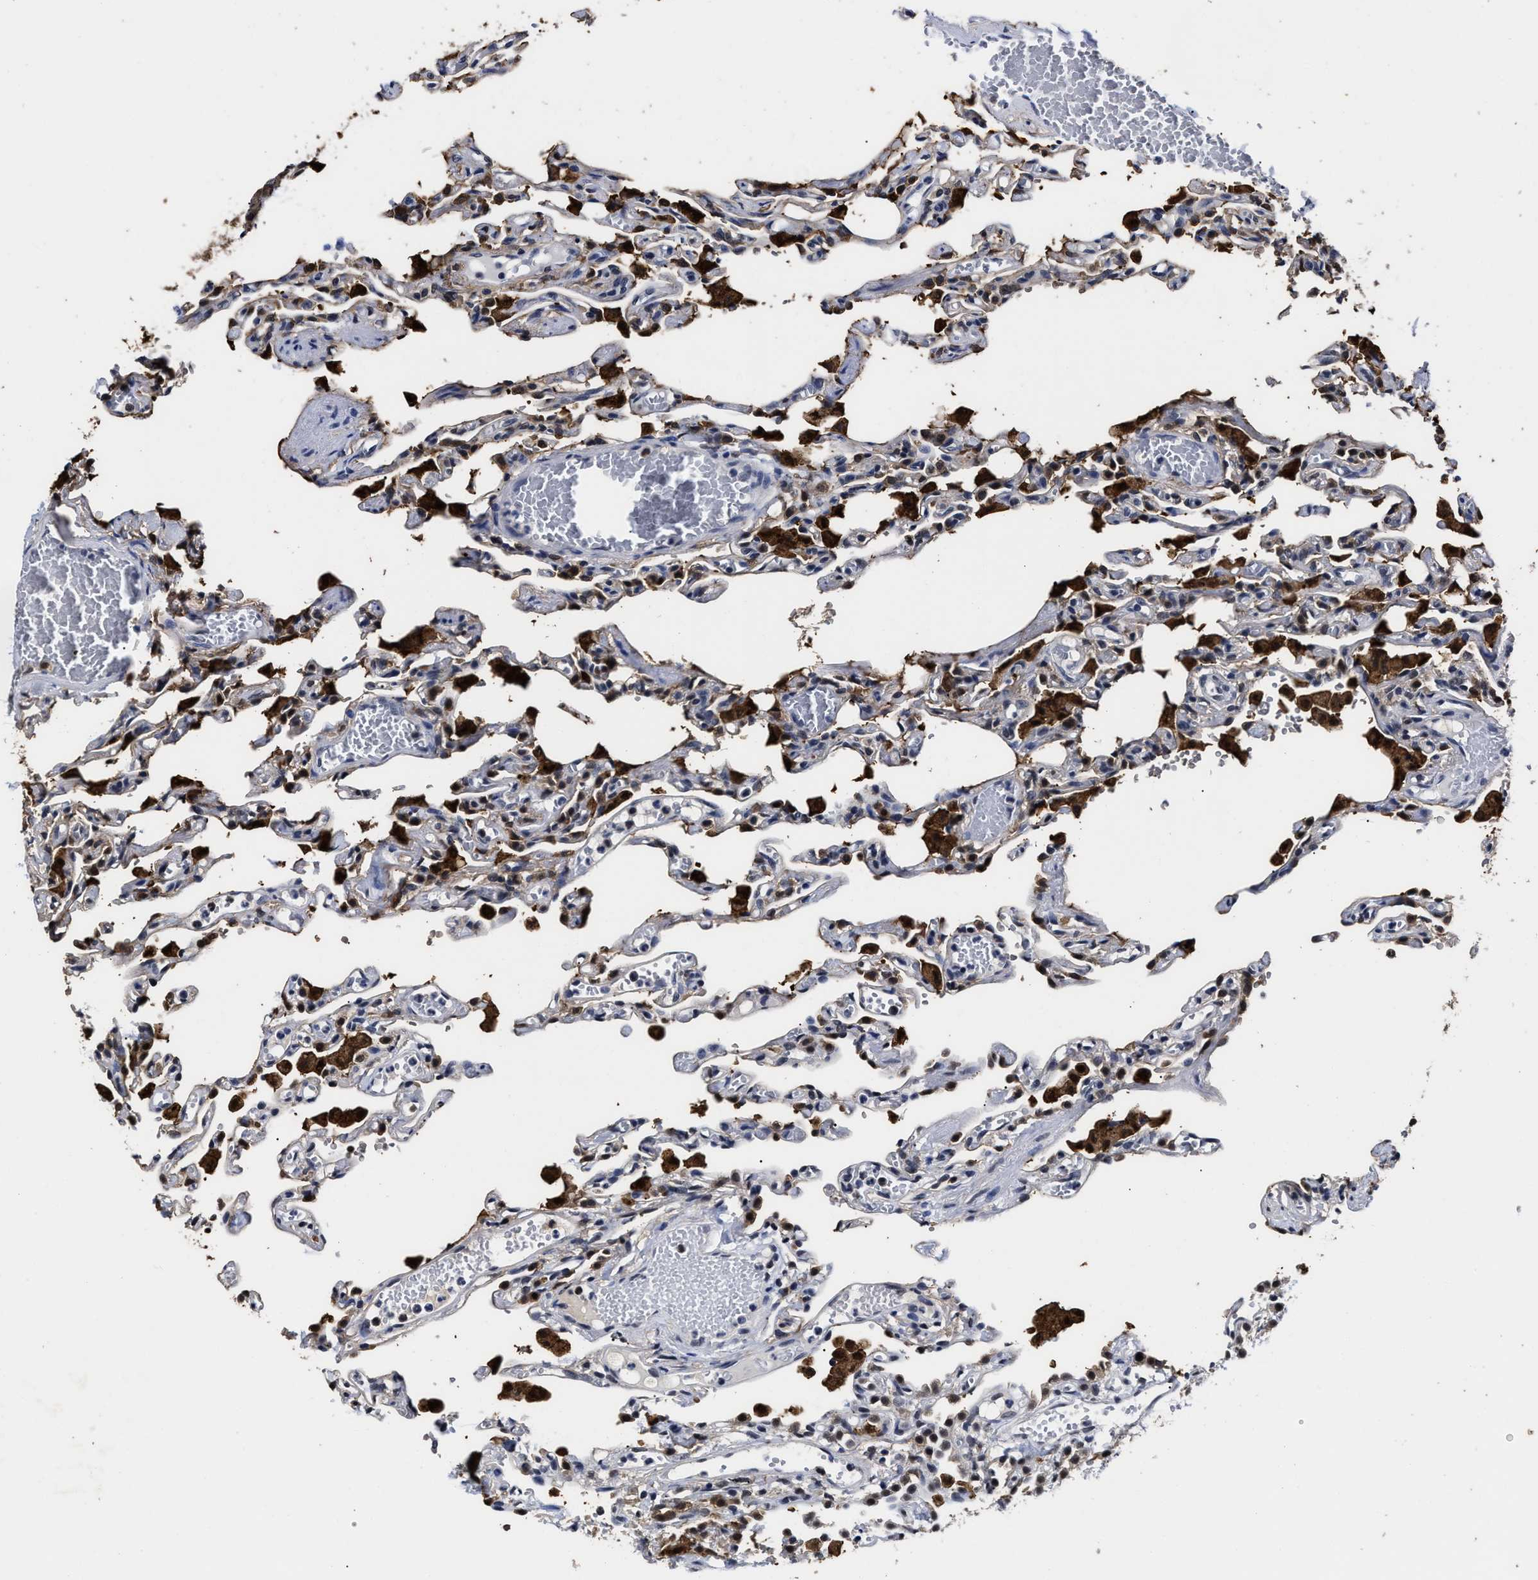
{"staining": {"intensity": "moderate", "quantity": "<25%", "location": "cytoplasmic/membranous"}, "tissue": "lung", "cell_type": "Alveolar cells", "image_type": "normal", "snomed": [{"axis": "morphology", "description": "Normal tissue, NOS"}, {"axis": "topography", "description": "Lung"}], "caption": "Immunohistochemistry (IHC) staining of normal lung, which reveals low levels of moderate cytoplasmic/membranous staining in approximately <25% of alveolar cells indicating moderate cytoplasmic/membranous protein staining. The staining was performed using DAB (brown) for protein detection and nuclei were counterstained in hematoxylin (blue).", "gene": "PRPF4B", "patient": {"sex": "male", "age": 21}}